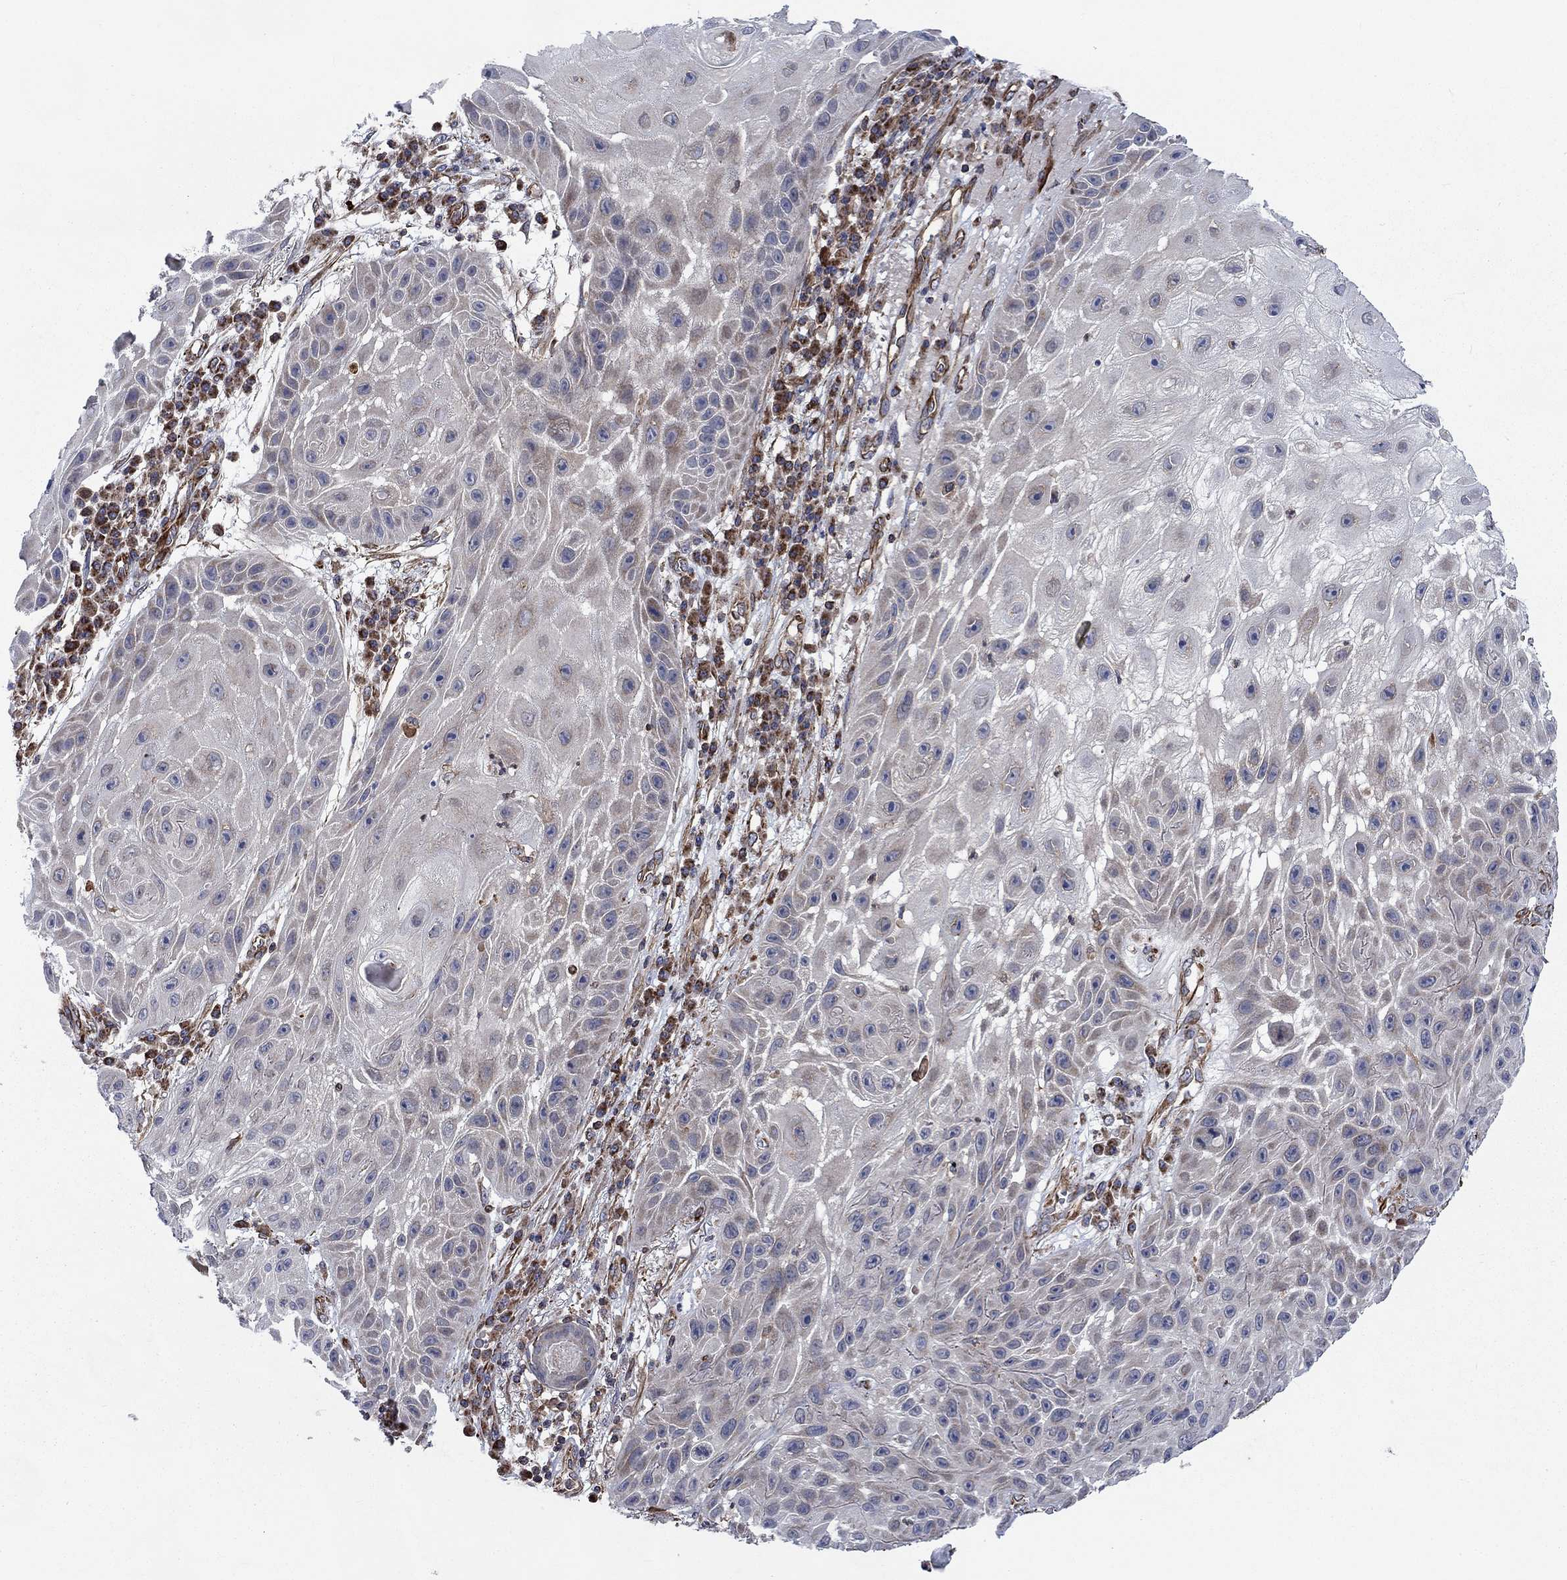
{"staining": {"intensity": "negative", "quantity": "none", "location": "none"}, "tissue": "skin cancer", "cell_type": "Tumor cells", "image_type": "cancer", "snomed": [{"axis": "morphology", "description": "Normal tissue, NOS"}, {"axis": "morphology", "description": "Squamous cell carcinoma, NOS"}, {"axis": "topography", "description": "Skin"}], "caption": "An immunohistochemistry (IHC) image of squamous cell carcinoma (skin) is shown. There is no staining in tumor cells of squamous cell carcinoma (skin).", "gene": "NDUFC1", "patient": {"sex": "male", "age": 79}}